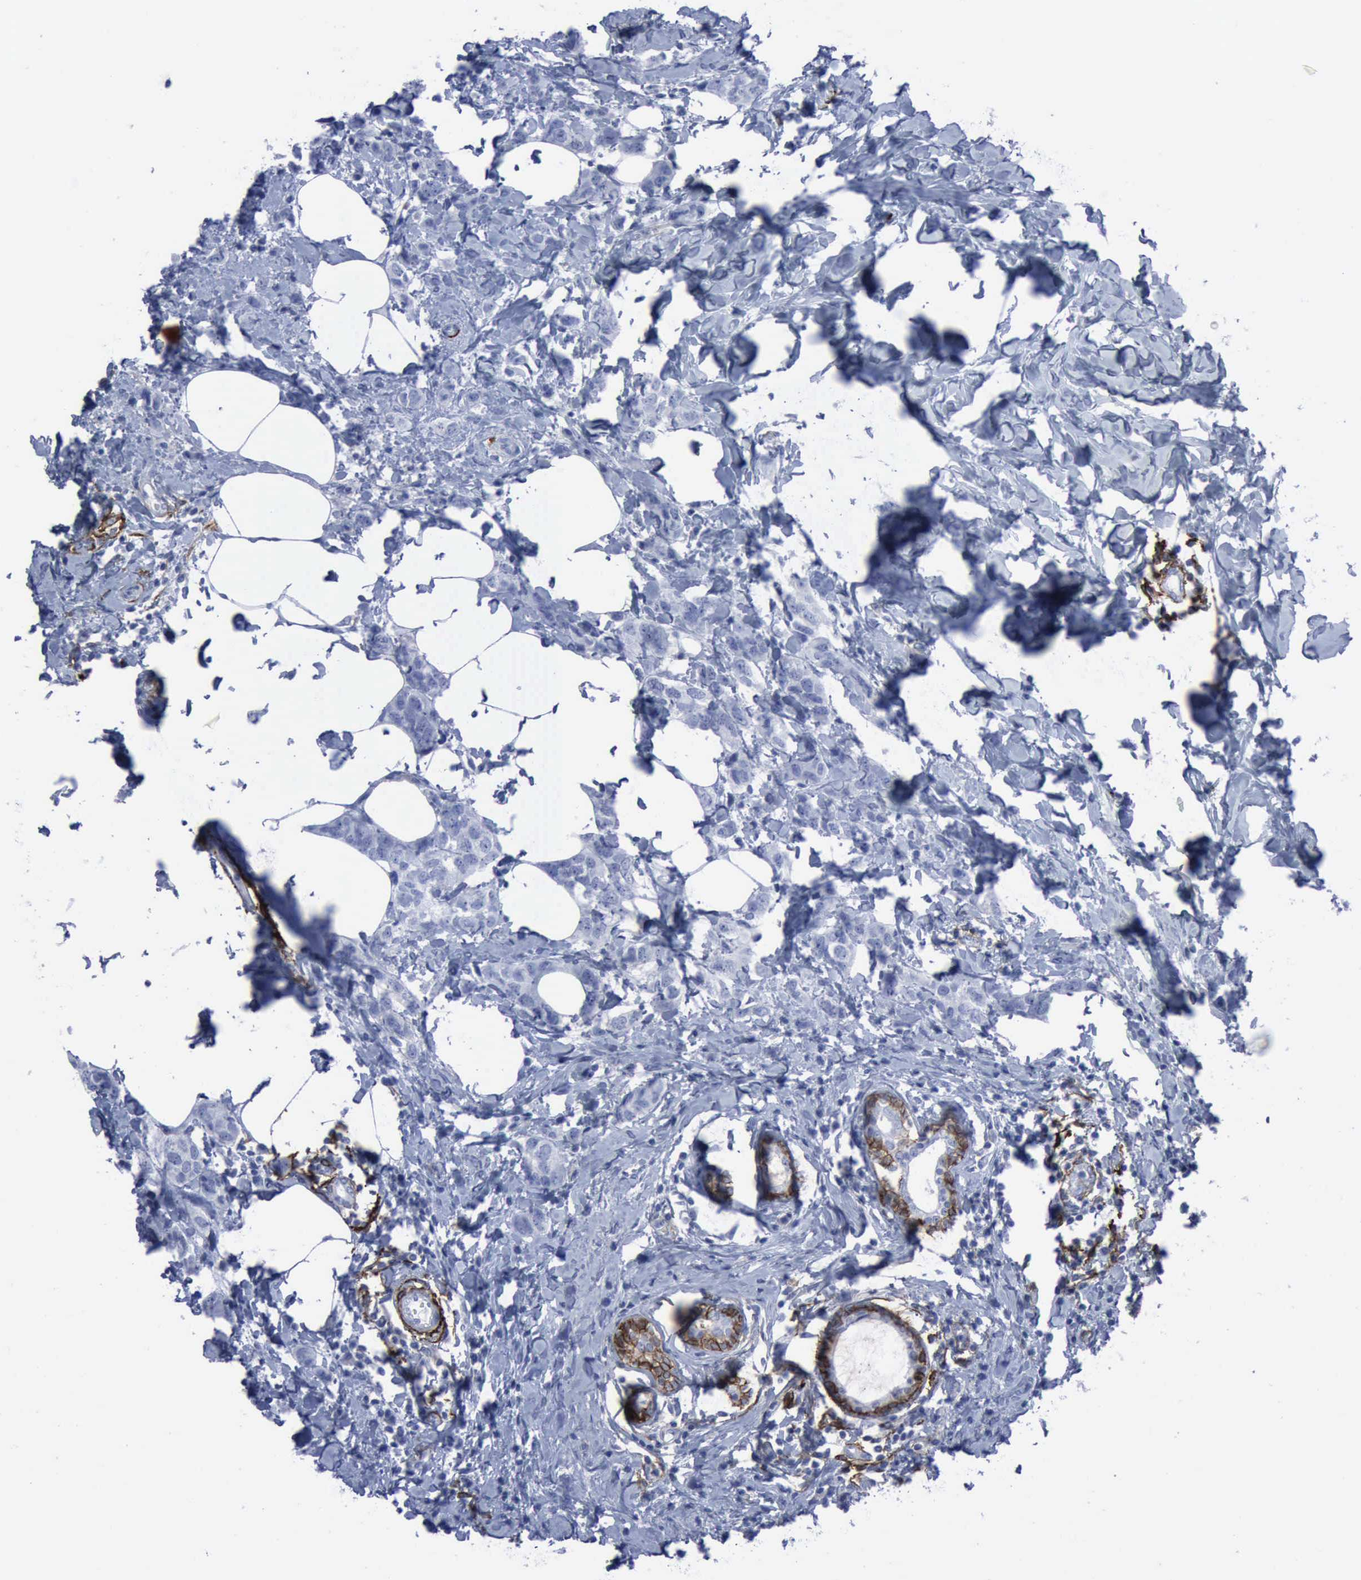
{"staining": {"intensity": "negative", "quantity": "none", "location": "none"}, "tissue": "breast cancer", "cell_type": "Tumor cells", "image_type": "cancer", "snomed": [{"axis": "morphology", "description": "Normal tissue, NOS"}, {"axis": "morphology", "description": "Duct carcinoma"}, {"axis": "topography", "description": "Breast"}], "caption": "This is an immunohistochemistry (IHC) micrograph of intraductal carcinoma (breast). There is no positivity in tumor cells.", "gene": "NGFR", "patient": {"sex": "female", "age": 50}}